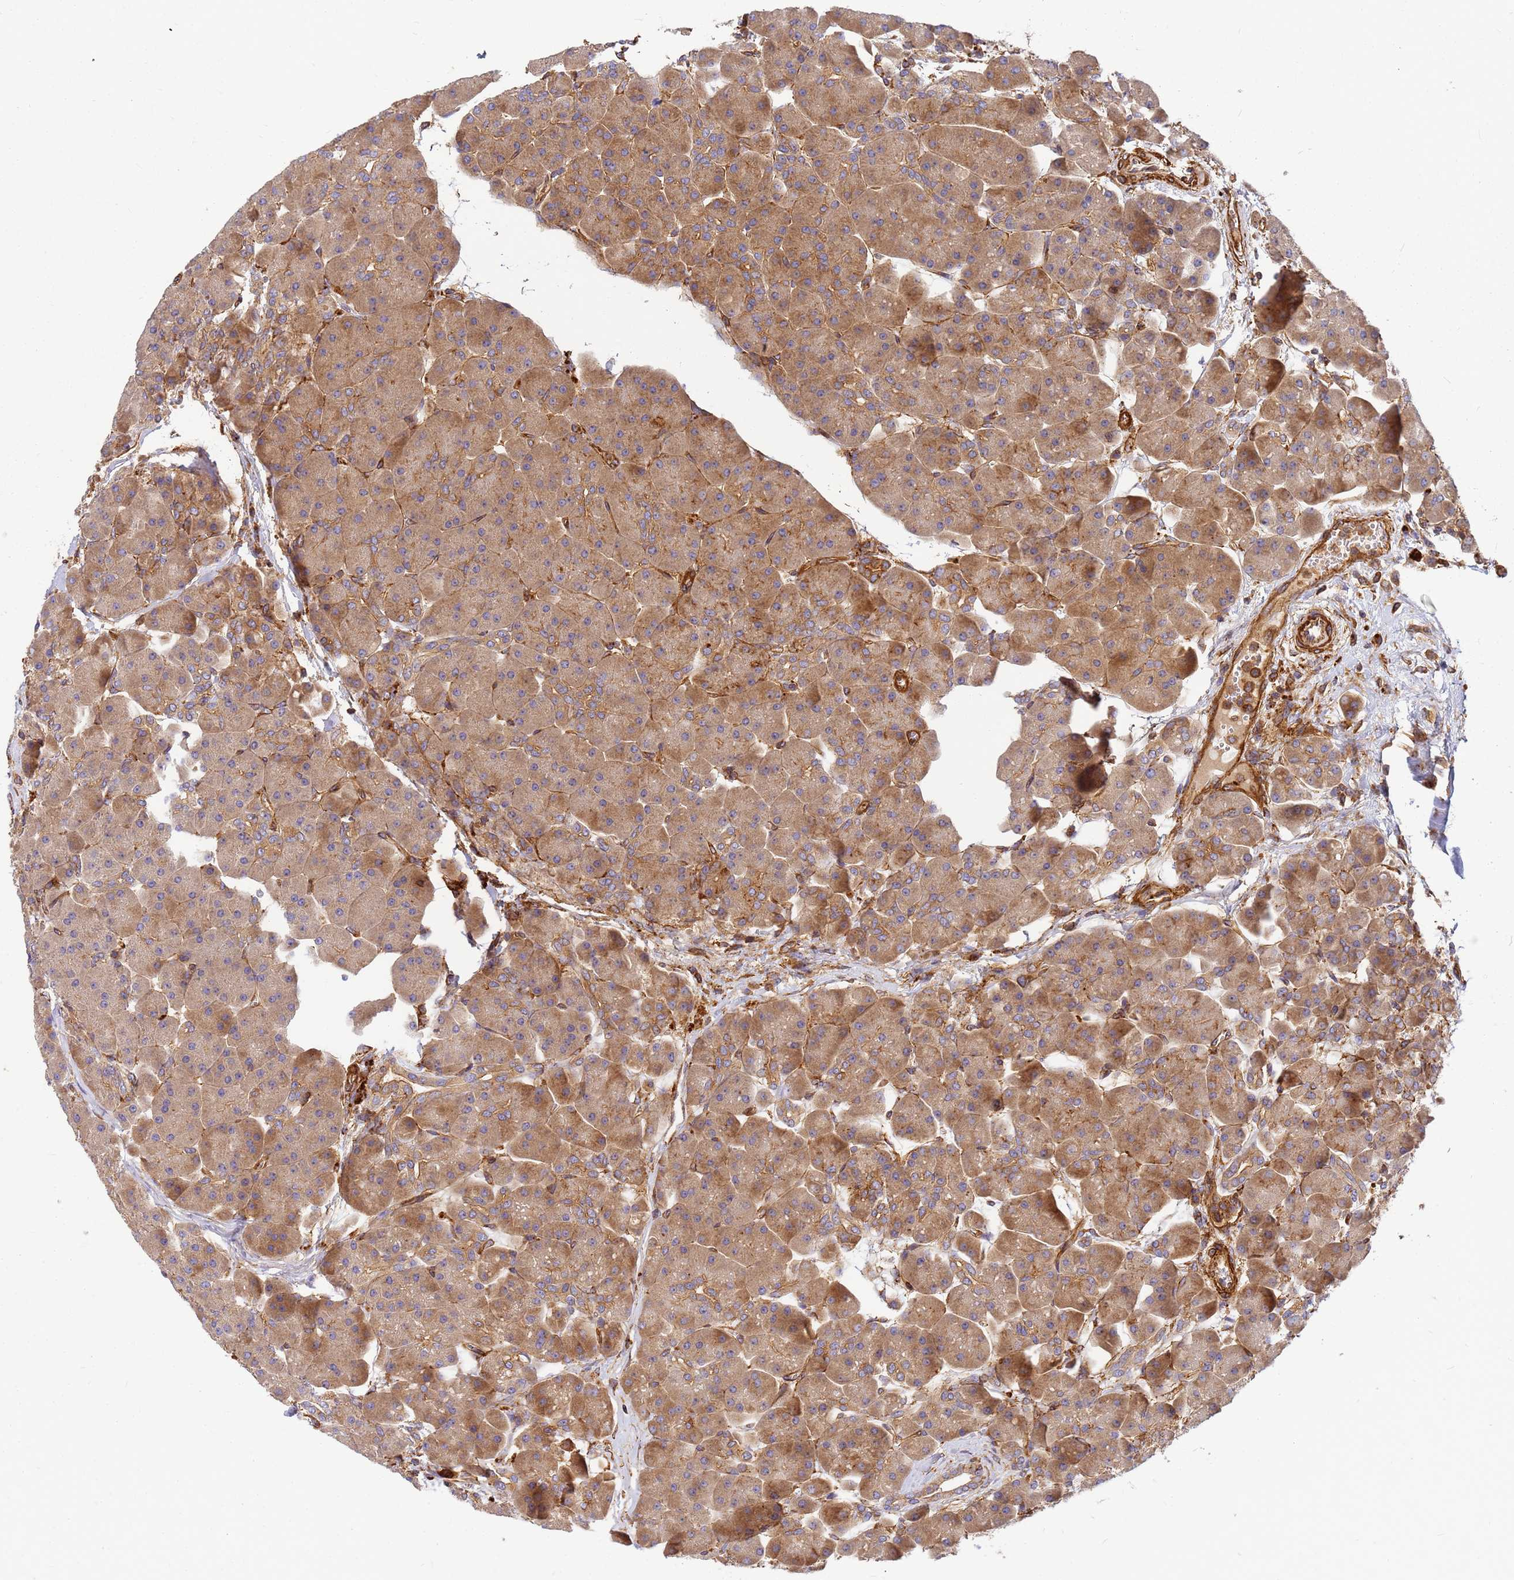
{"staining": {"intensity": "moderate", "quantity": ">75%", "location": "cytoplasmic/membranous"}, "tissue": "pancreas", "cell_type": "Exocrine glandular cells", "image_type": "normal", "snomed": [{"axis": "morphology", "description": "Normal tissue, NOS"}, {"axis": "topography", "description": "Pancreas"}], "caption": "Immunohistochemical staining of unremarkable pancreas displays >75% levels of moderate cytoplasmic/membranous protein staining in about >75% of exocrine glandular cells.", "gene": "C2CD5", "patient": {"sex": "male", "age": 66}}